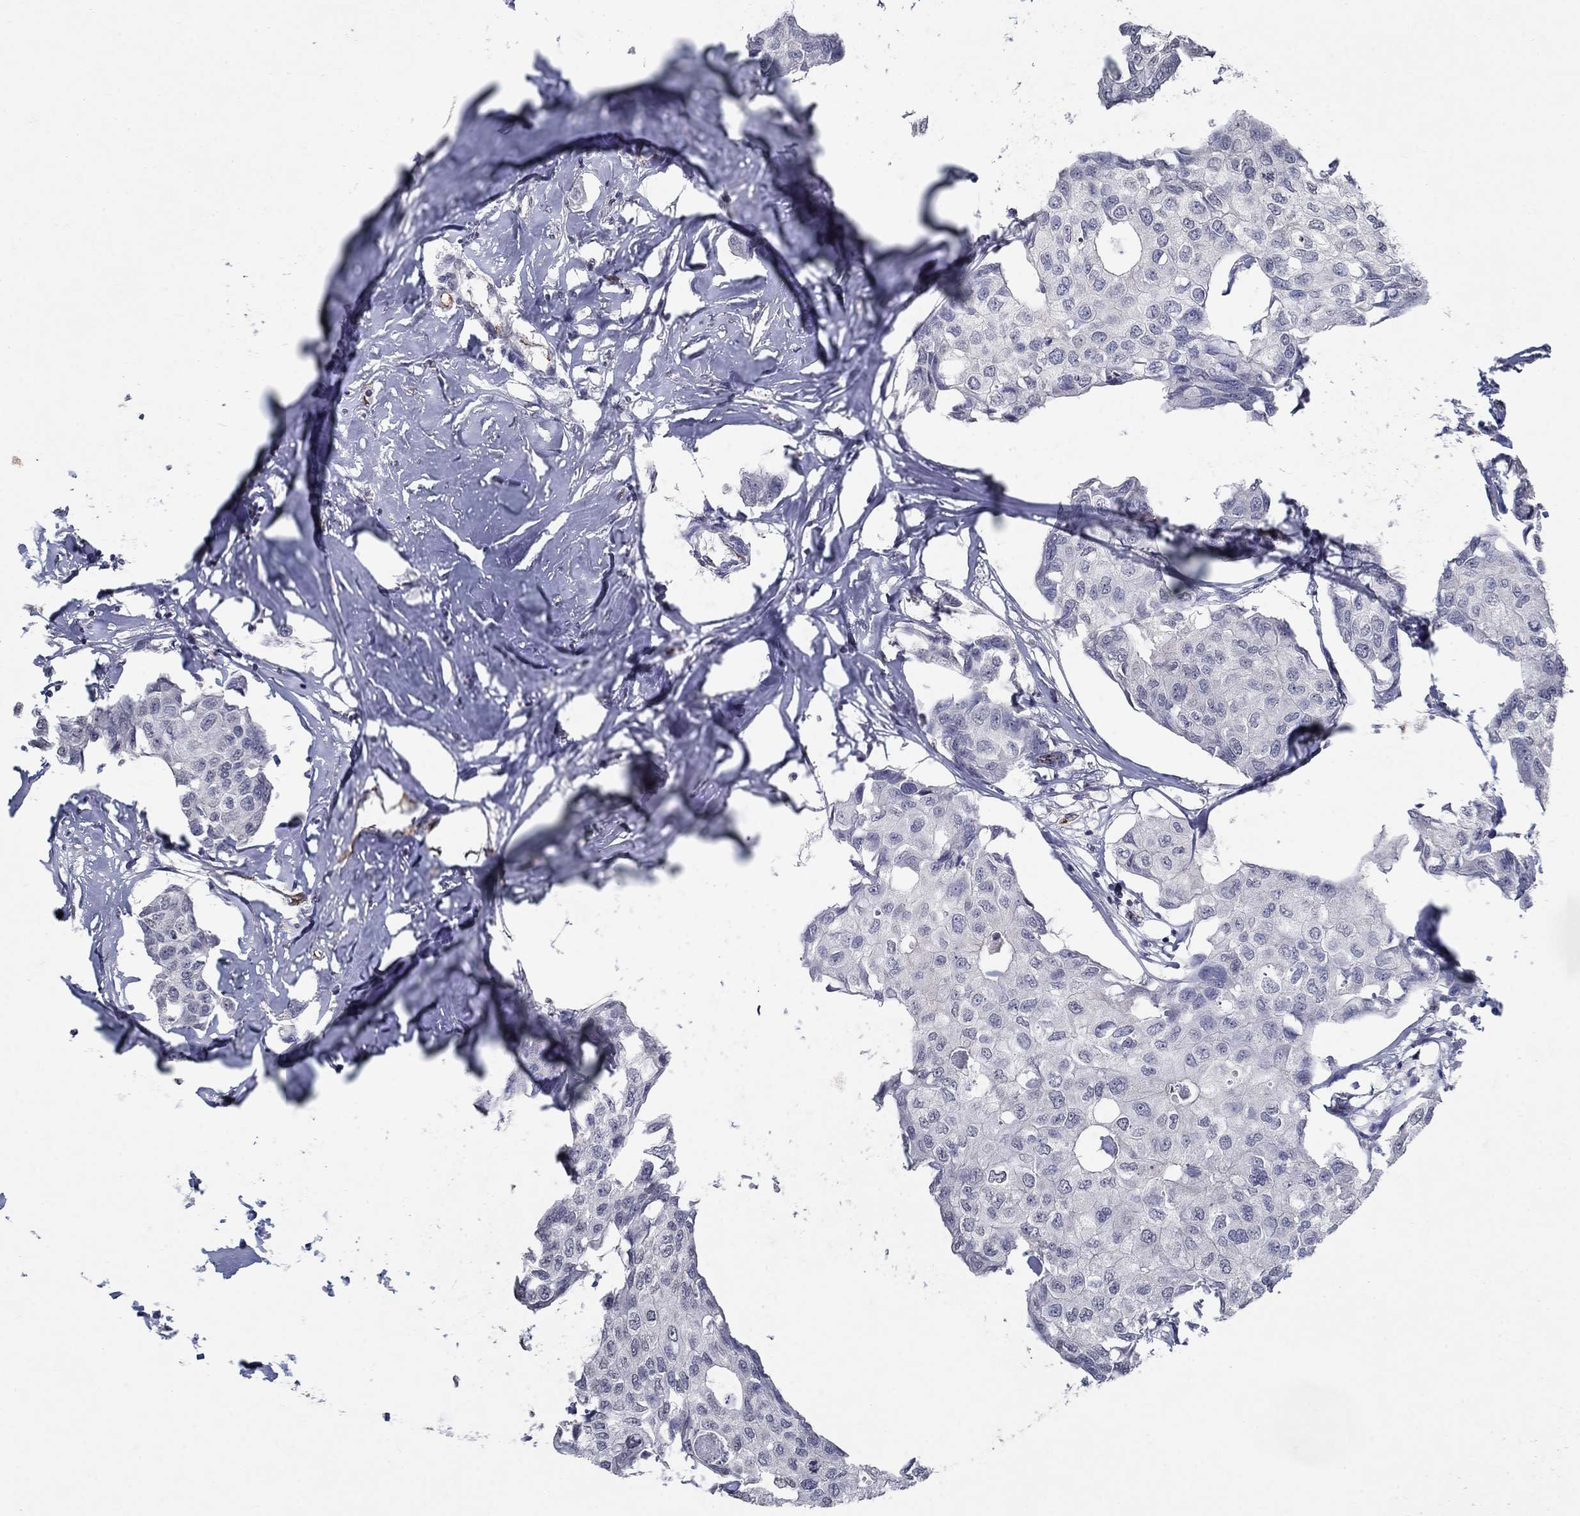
{"staining": {"intensity": "negative", "quantity": "none", "location": "none"}, "tissue": "breast cancer", "cell_type": "Tumor cells", "image_type": "cancer", "snomed": [{"axis": "morphology", "description": "Duct carcinoma"}, {"axis": "topography", "description": "Breast"}], "caption": "This is an IHC micrograph of breast cancer. There is no staining in tumor cells.", "gene": "TINAG", "patient": {"sex": "female", "age": 80}}